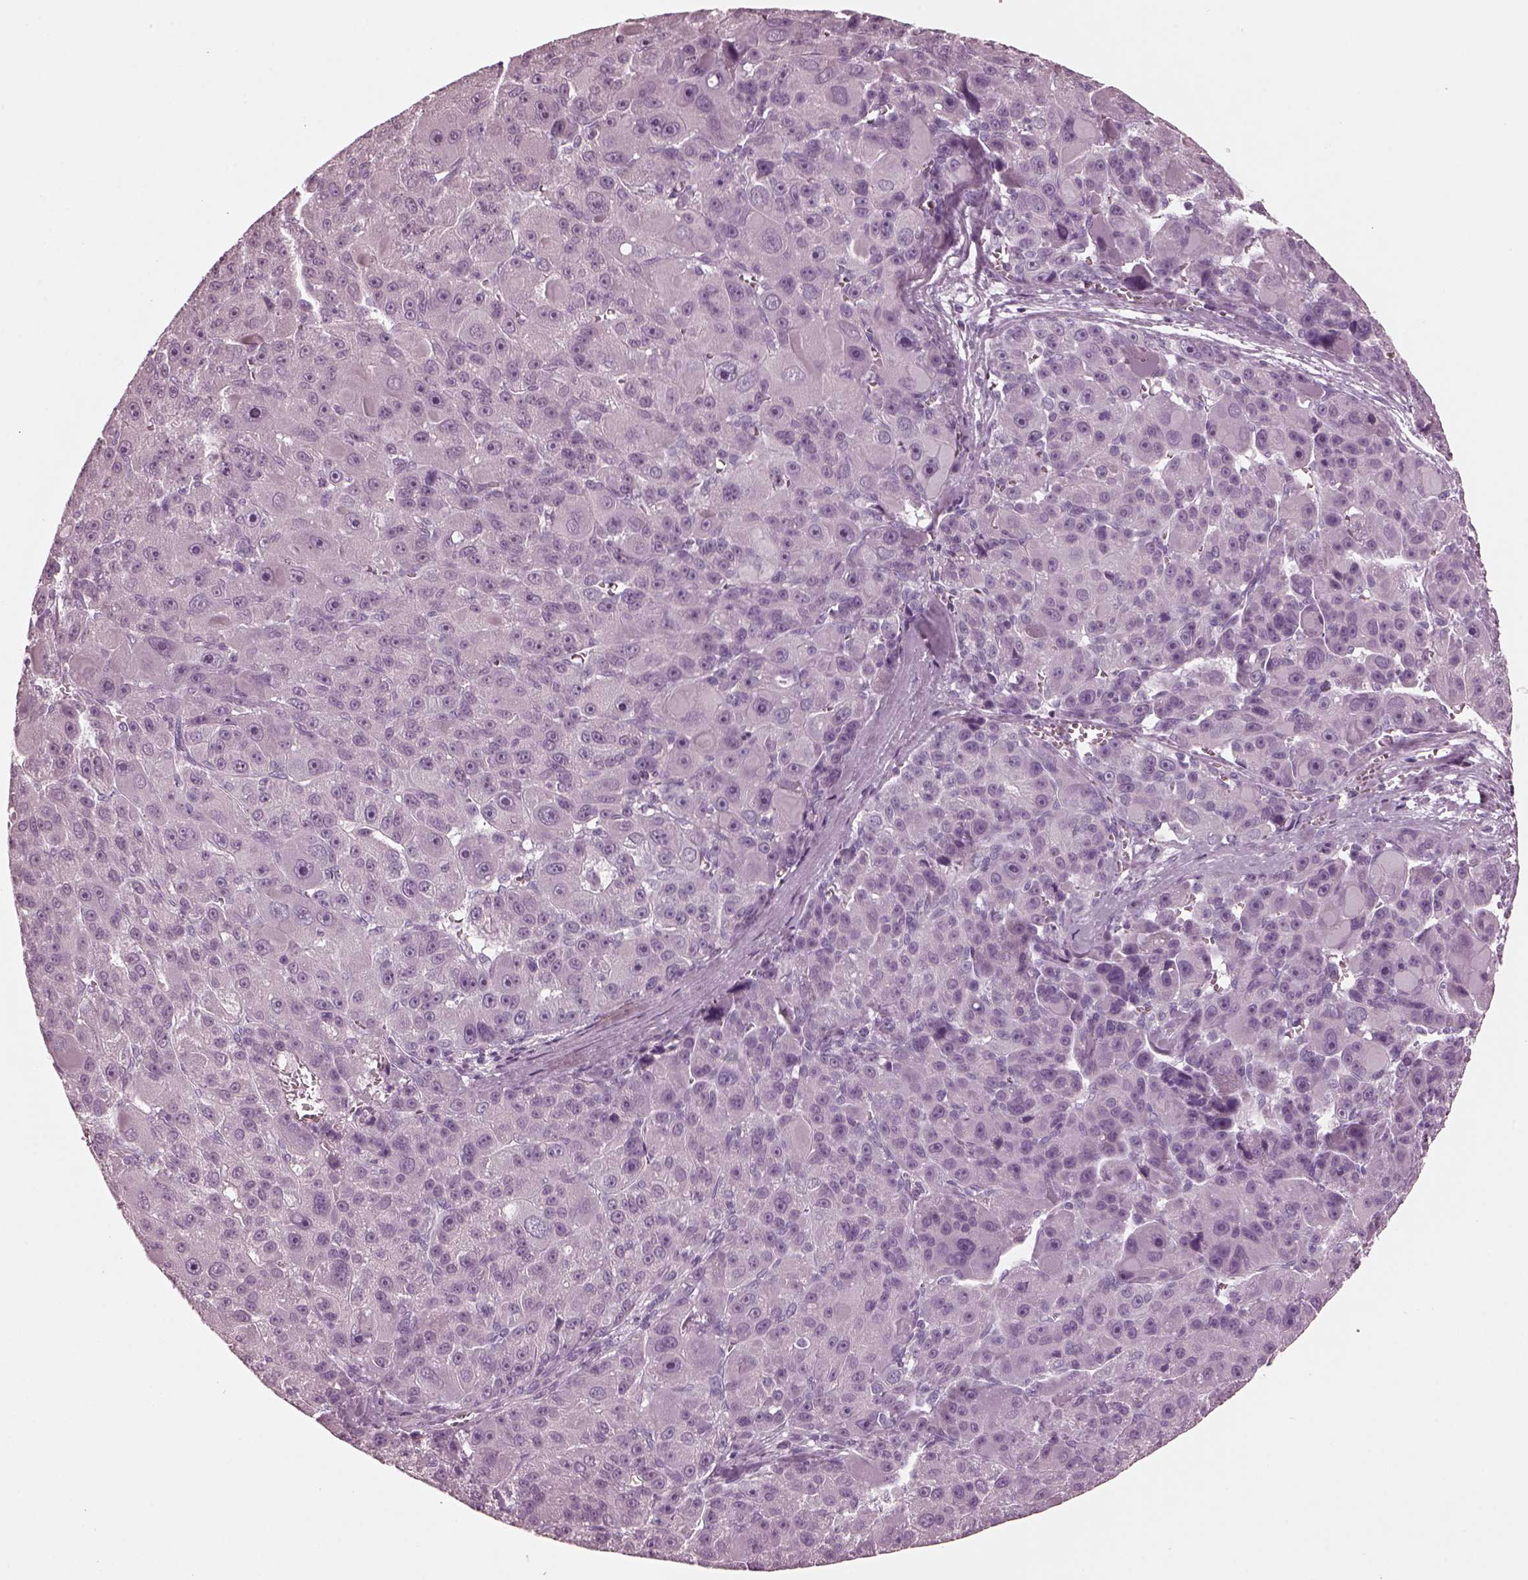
{"staining": {"intensity": "negative", "quantity": "none", "location": "none"}, "tissue": "liver cancer", "cell_type": "Tumor cells", "image_type": "cancer", "snomed": [{"axis": "morphology", "description": "Carcinoma, Hepatocellular, NOS"}, {"axis": "topography", "description": "Liver"}], "caption": "Immunohistochemistry histopathology image of neoplastic tissue: liver cancer (hepatocellular carcinoma) stained with DAB demonstrates no significant protein staining in tumor cells.", "gene": "GRM6", "patient": {"sex": "male", "age": 76}}